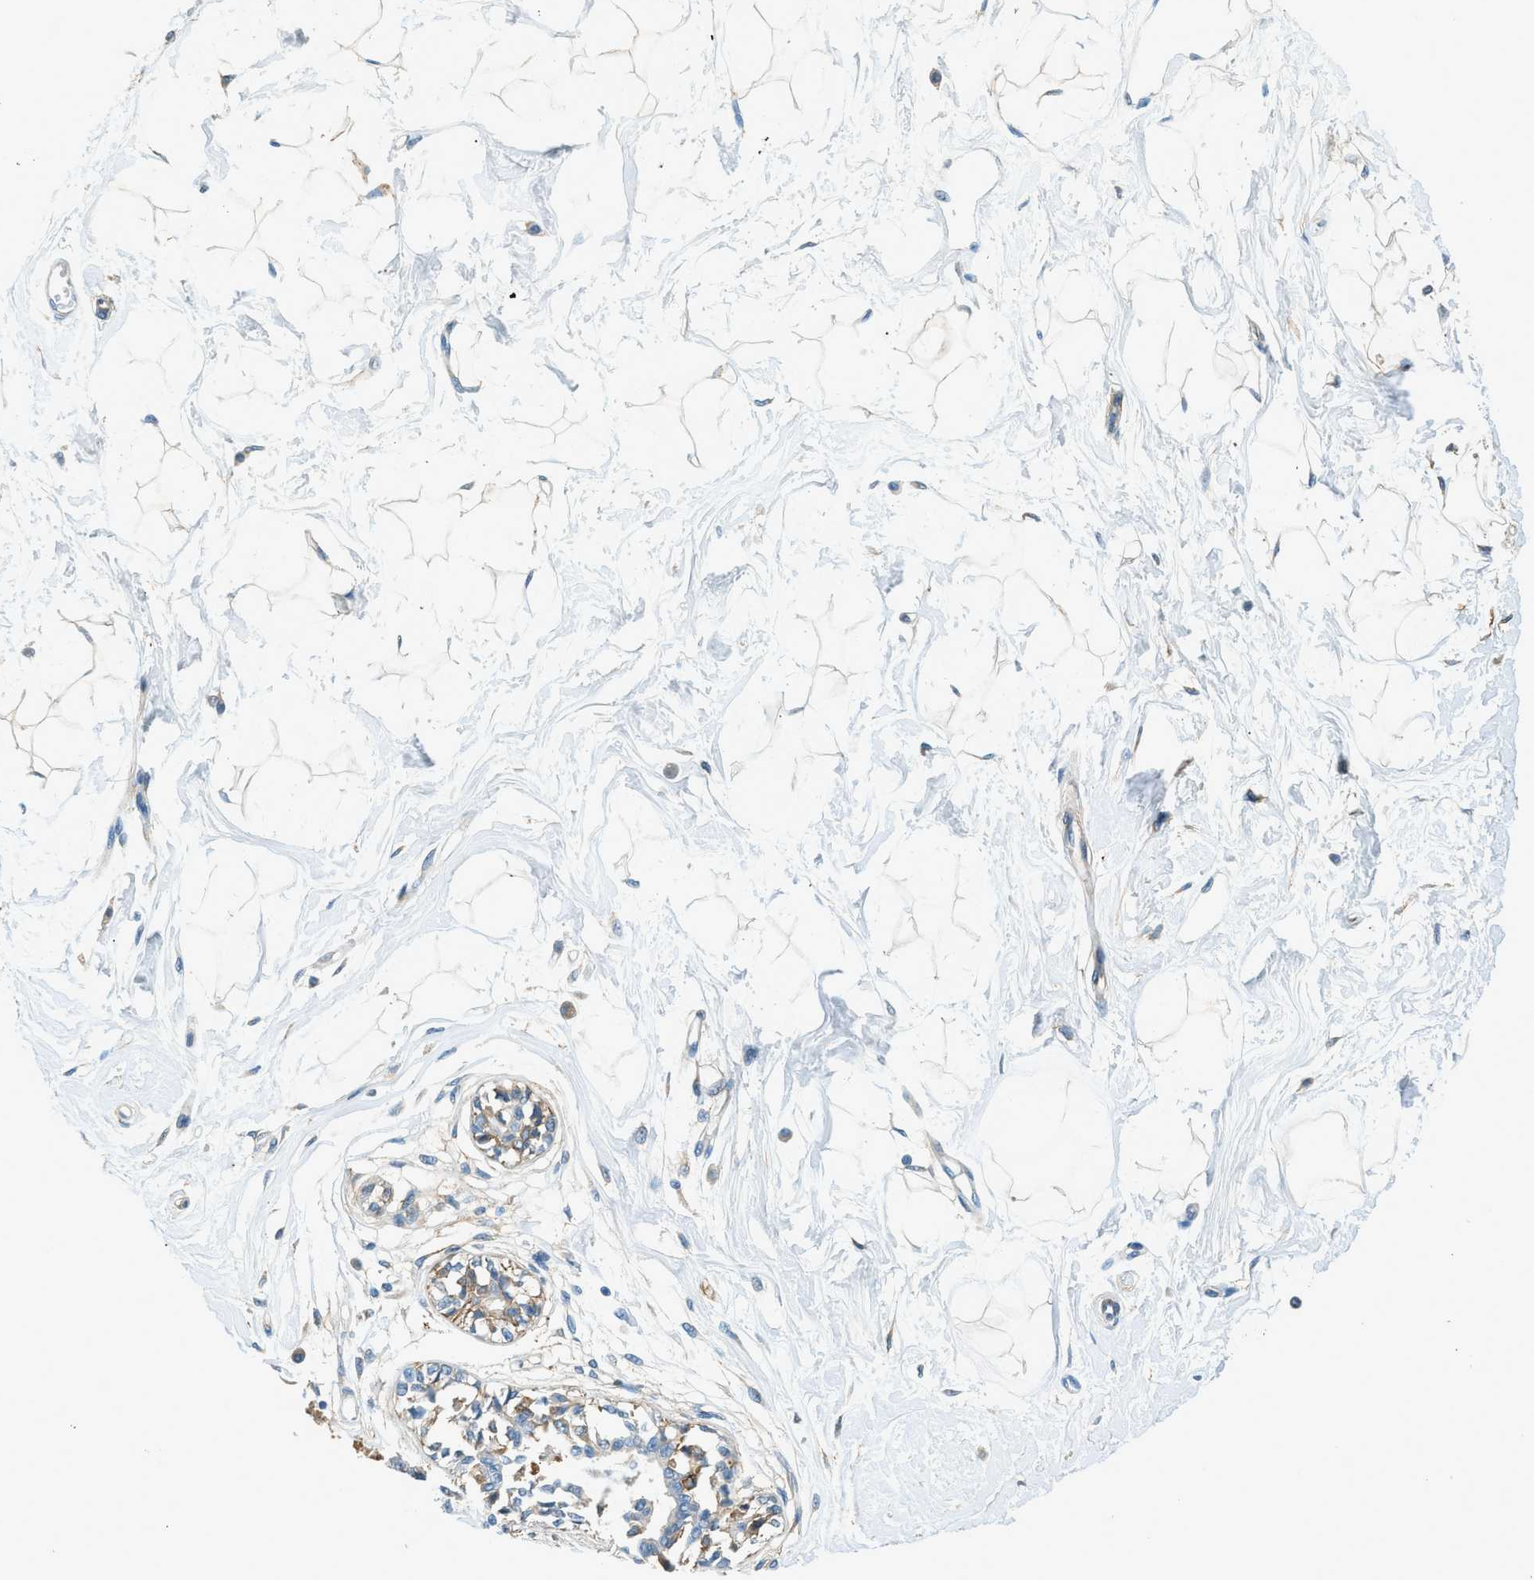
{"staining": {"intensity": "negative", "quantity": "none", "location": "none"}, "tissue": "breast", "cell_type": "Adipocytes", "image_type": "normal", "snomed": [{"axis": "morphology", "description": "Normal tissue, NOS"}, {"axis": "topography", "description": "Breast"}], "caption": "Adipocytes show no significant staining in normal breast.", "gene": "ZNF367", "patient": {"sex": "female", "age": 45}}